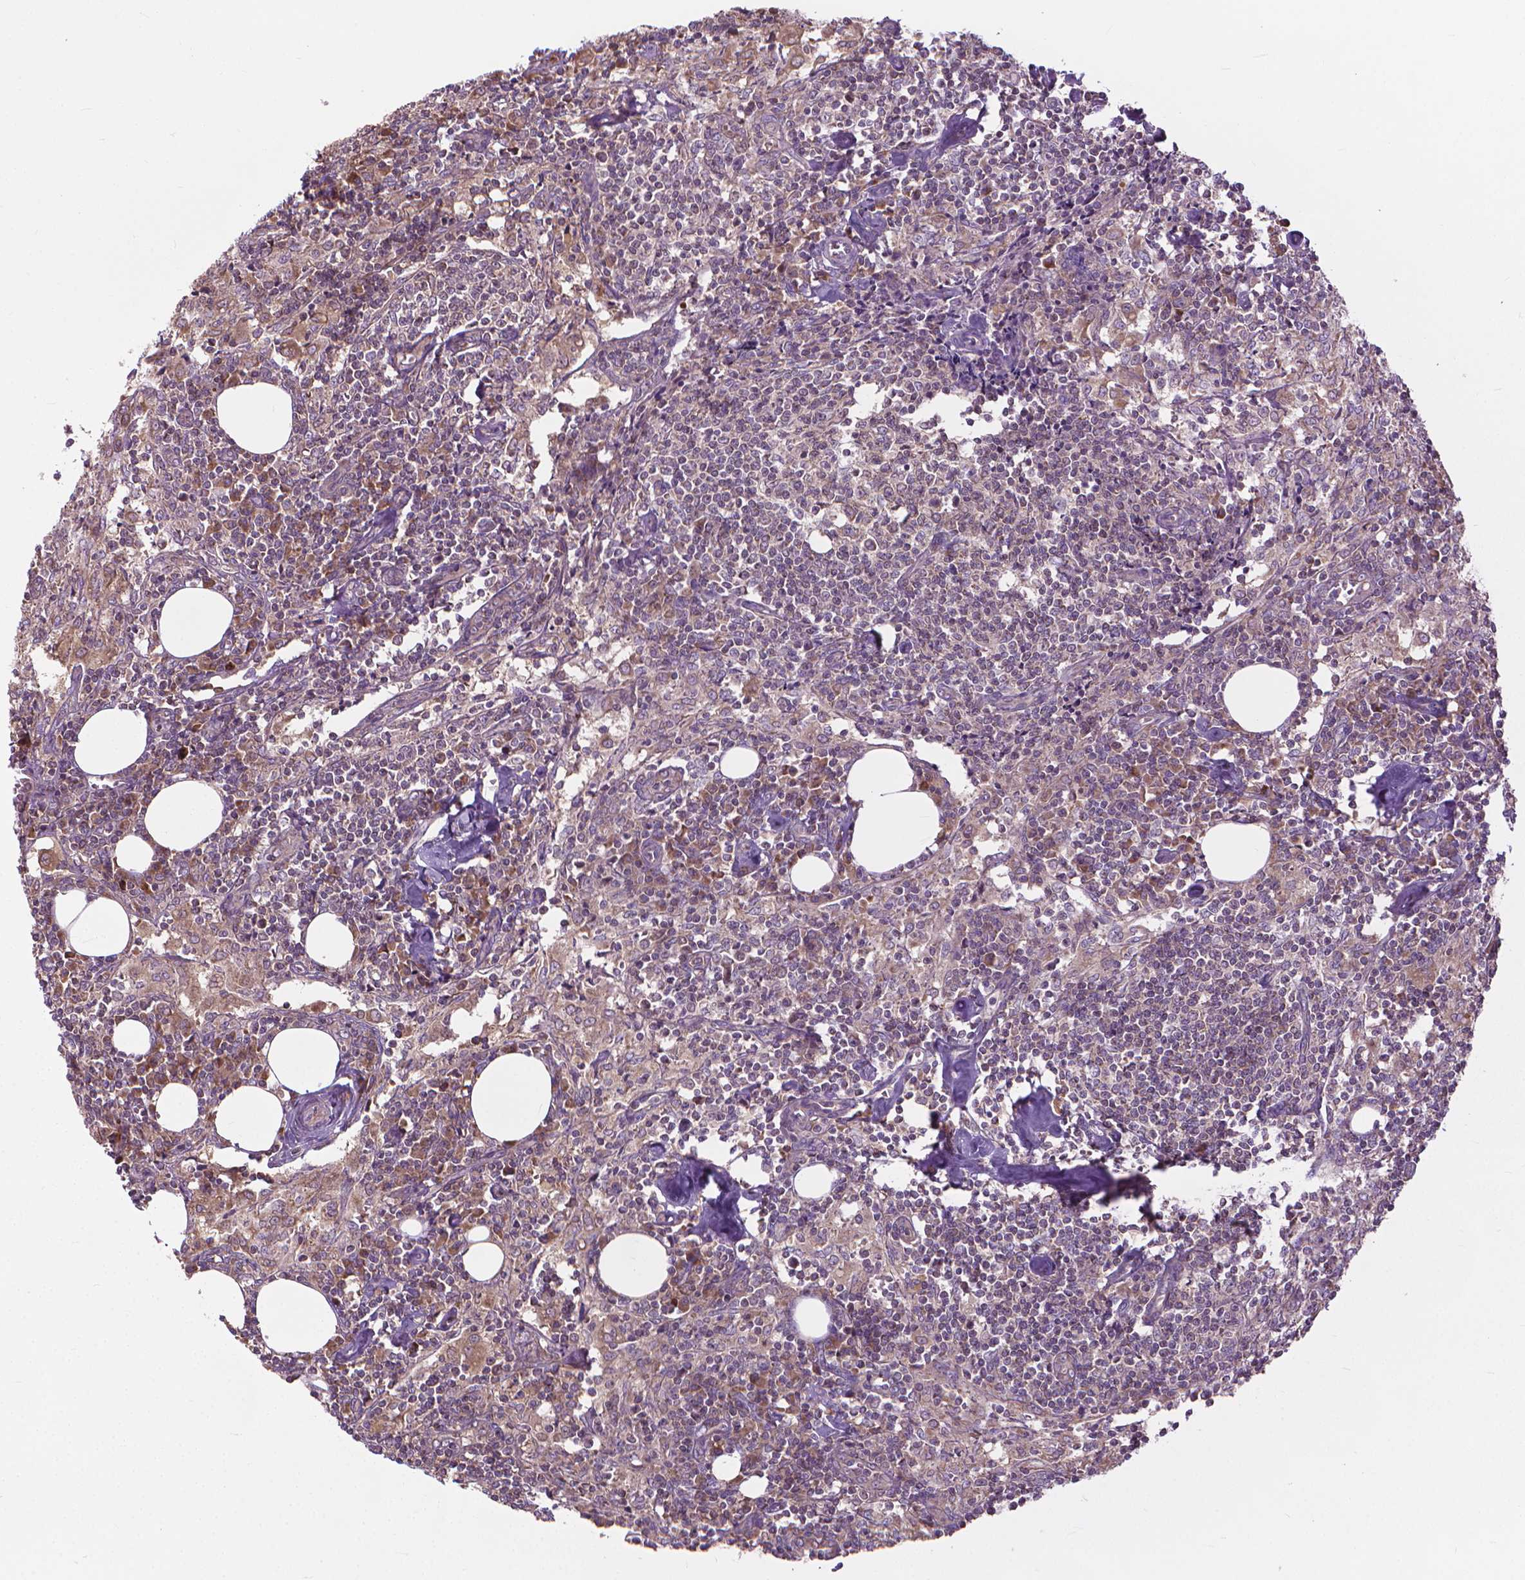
{"staining": {"intensity": "moderate", "quantity": ">75%", "location": "cytoplasmic/membranous"}, "tissue": "lymph node", "cell_type": "Germinal center cells", "image_type": "normal", "snomed": [{"axis": "morphology", "description": "Normal tissue, NOS"}, {"axis": "topography", "description": "Lymph node"}], "caption": "Moderate cytoplasmic/membranous expression is present in approximately >75% of germinal center cells in unremarkable lymph node.", "gene": "NUDT1", "patient": {"sex": "male", "age": 55}}